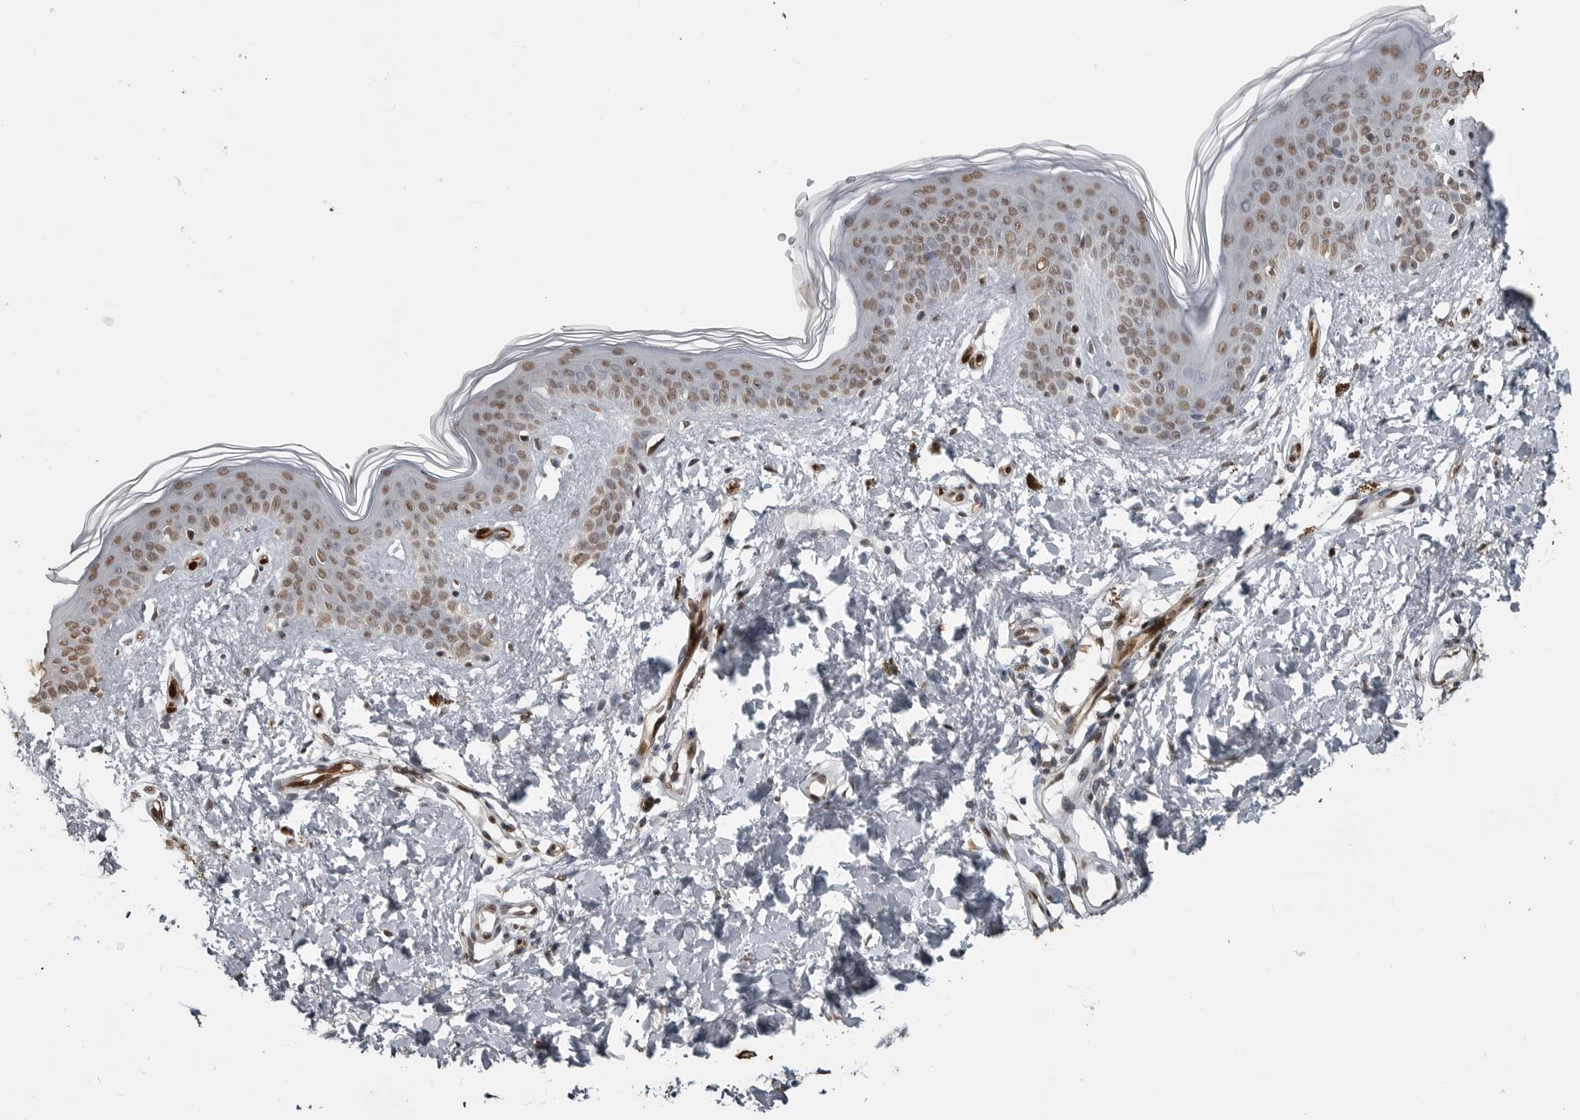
{"staining": {"intensity": "strong", "quantity": ">75%", "location": "nuclear"}, "tissue": "skin", "cell_type": "Fibroblasts", "image_type": "normal", "snomed": [{"axis": "morphology", "description": "Normal tissue, NOS"}, {"axis": "topography", "description": "Skin"}], "caption": "Immunohistochemistry photomicrograph of normal skin: human skin stained using immunohistochemistry (IHC) shows high levels of strong protein expression localized specifically in the nuclear of fibroblasts, appearing as a nuclear brown color.", "gene": "SMAD2", "patient": {"sex": "female", "age": 46}}